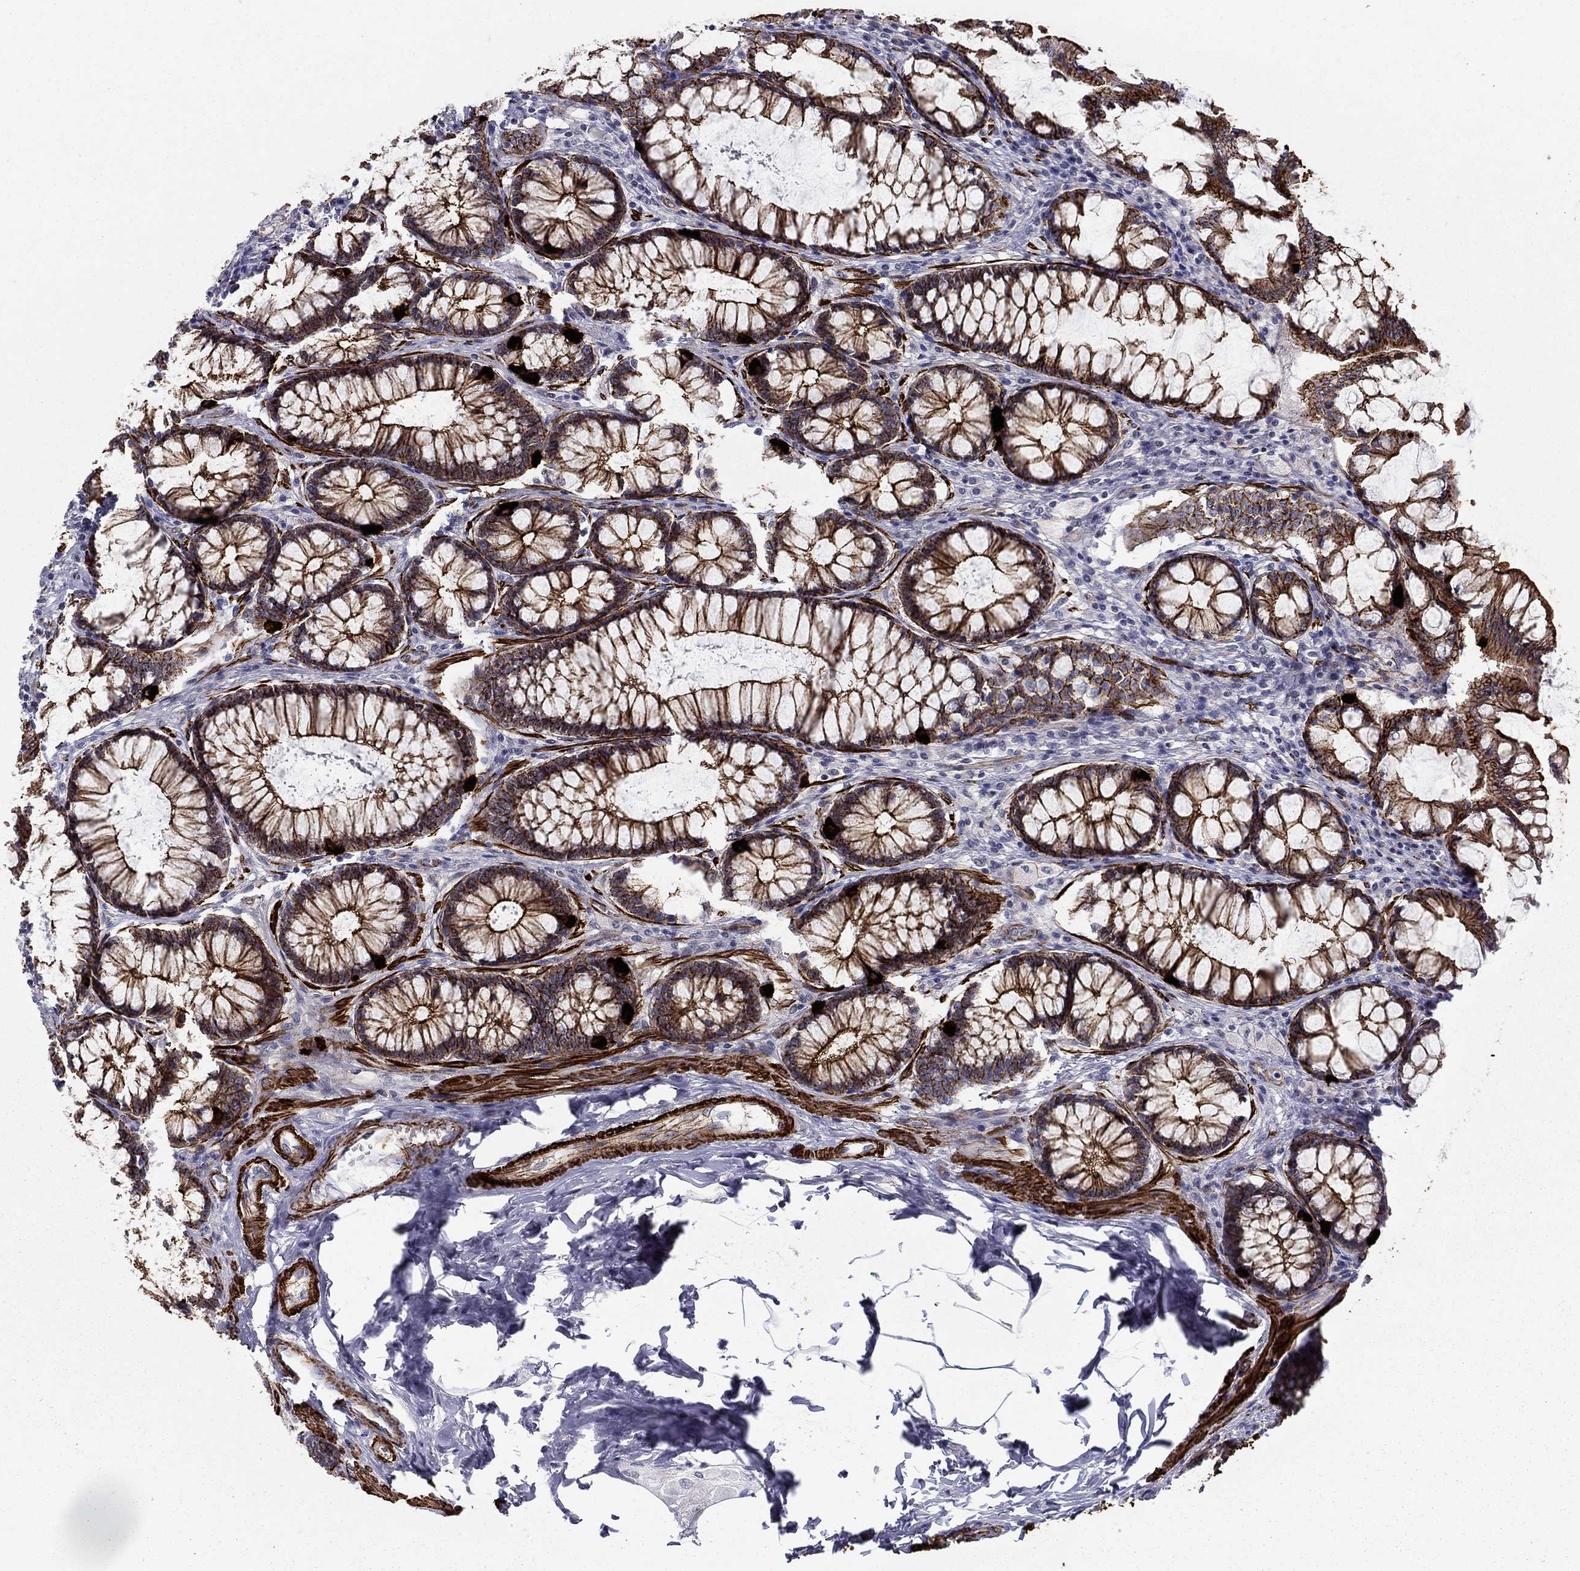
{"staining": {"intensity": "strong", "quantity": "25%-75%", "location": "cytoplasmic/membranous"}, "tissue": "colon", "cell_type": "Endothelial cells", "image_type": "normal", "snomed": [{"axis": "morphology", "description": "Normal tissue, NOS"}, {"axis": "topography", "description": "Colon"}], "caption": "Colon stained for a protein (brown) exhibits strong cytoplasmic/membranous positive expression in about 25%-75% of endothelial cells.", "gene": "KRBA1", "patient": {"sex": "female", "age": 65}}